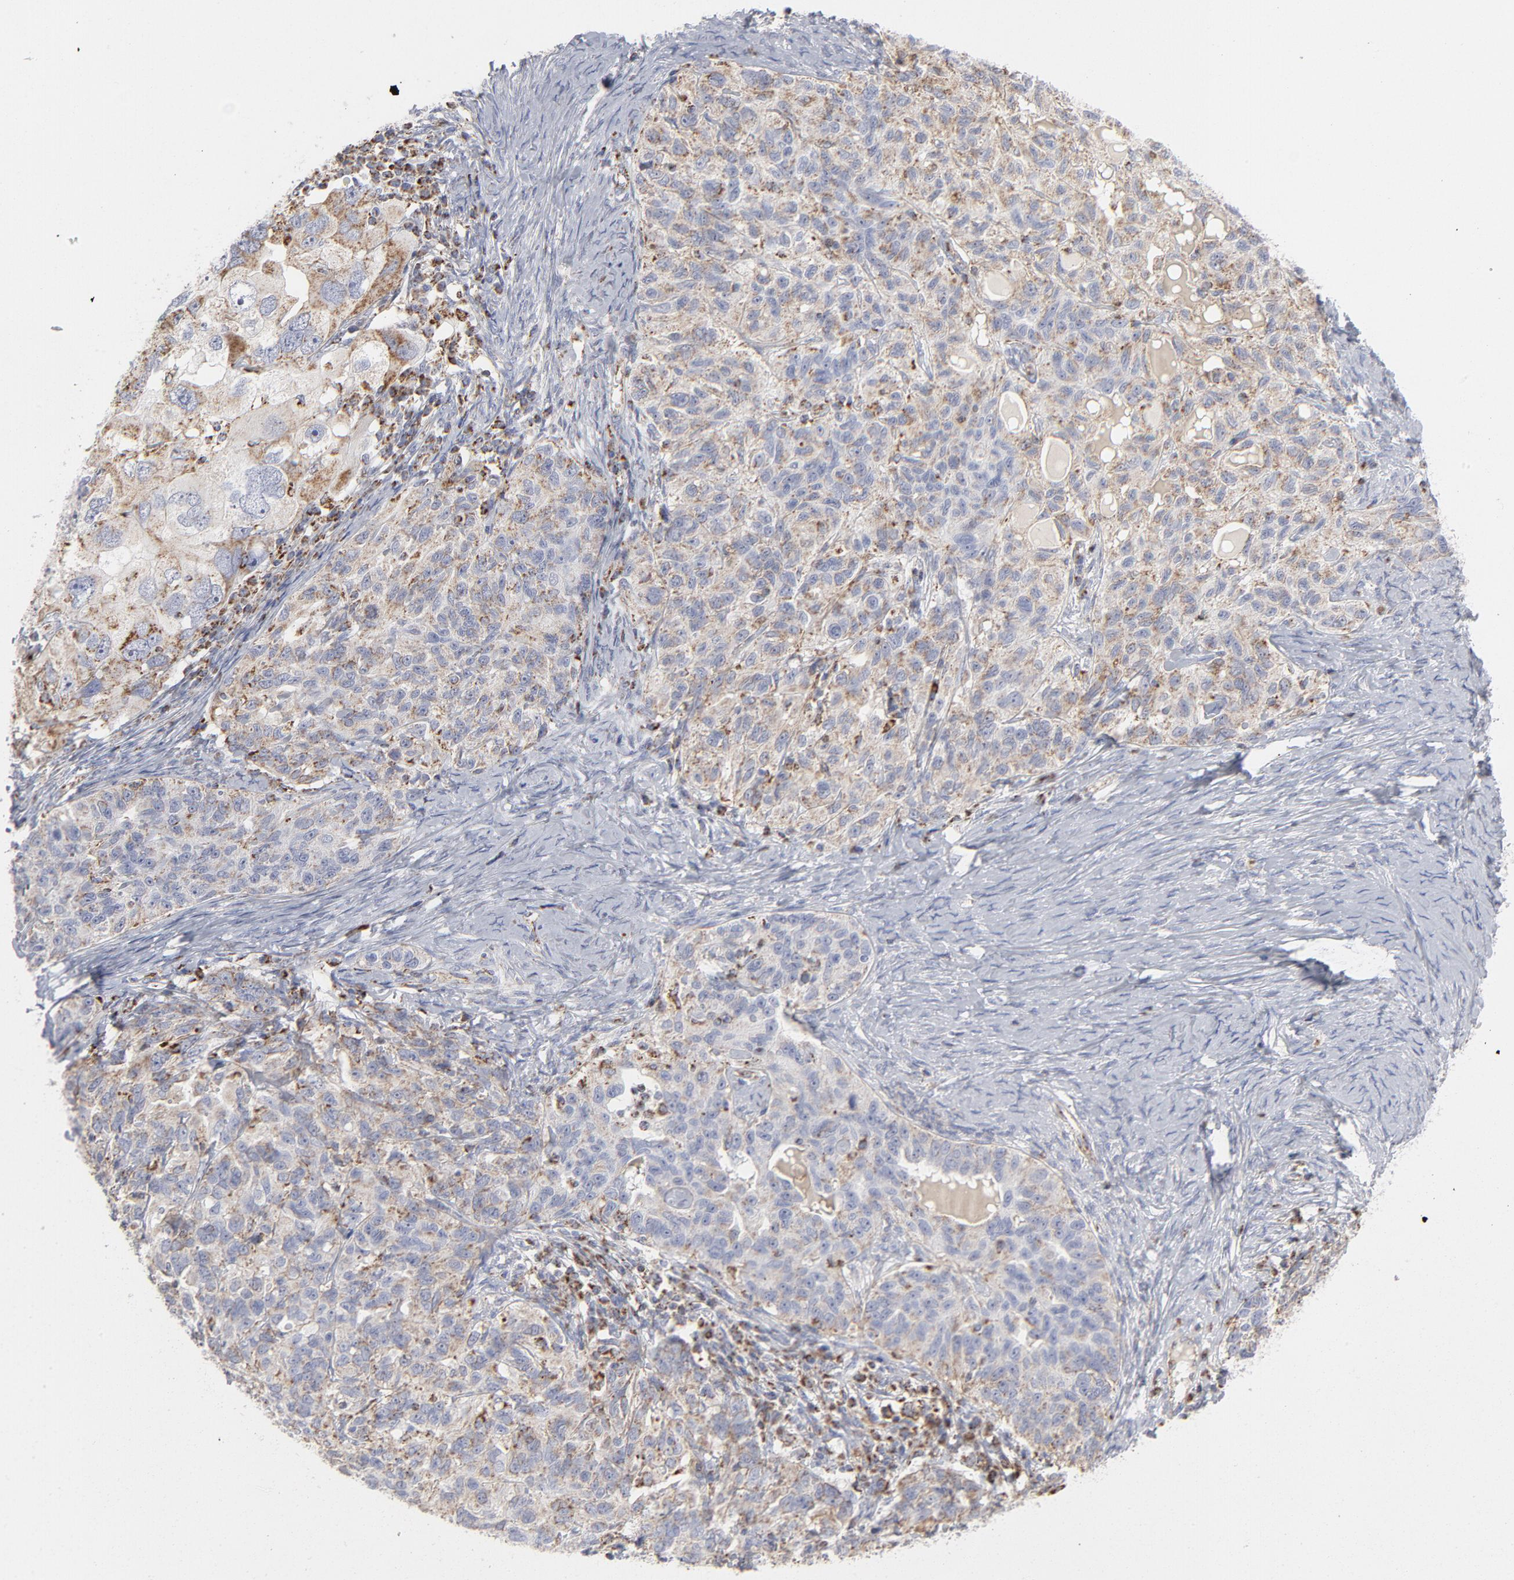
{"staining": {"intensity": "weak", "quantity": "25%-75%", "location": "cytoplasmic/membranous"}, "tissue": "ovarian cancer", "cell_type": "Tumor cells", "image_type": "cancer", "snomed": [{"axis": "morphology", "description": "Cystadenocarcinoma, serous, NOS"}, {"axis": "topography", "description": "Ovary"}], "caption": "Weak cytoplasmic/membranous expression is identified in approximately 25%-75% of tumor cells in ovarian cancer. Using DAB (3,3'-diaminobenzidine) (brown) and hematoxylin (blue) stains, captured at high magnification using brightfield microscopy.", "gene": "ASB3", "patient": {"sex": "female", "age": 82}}